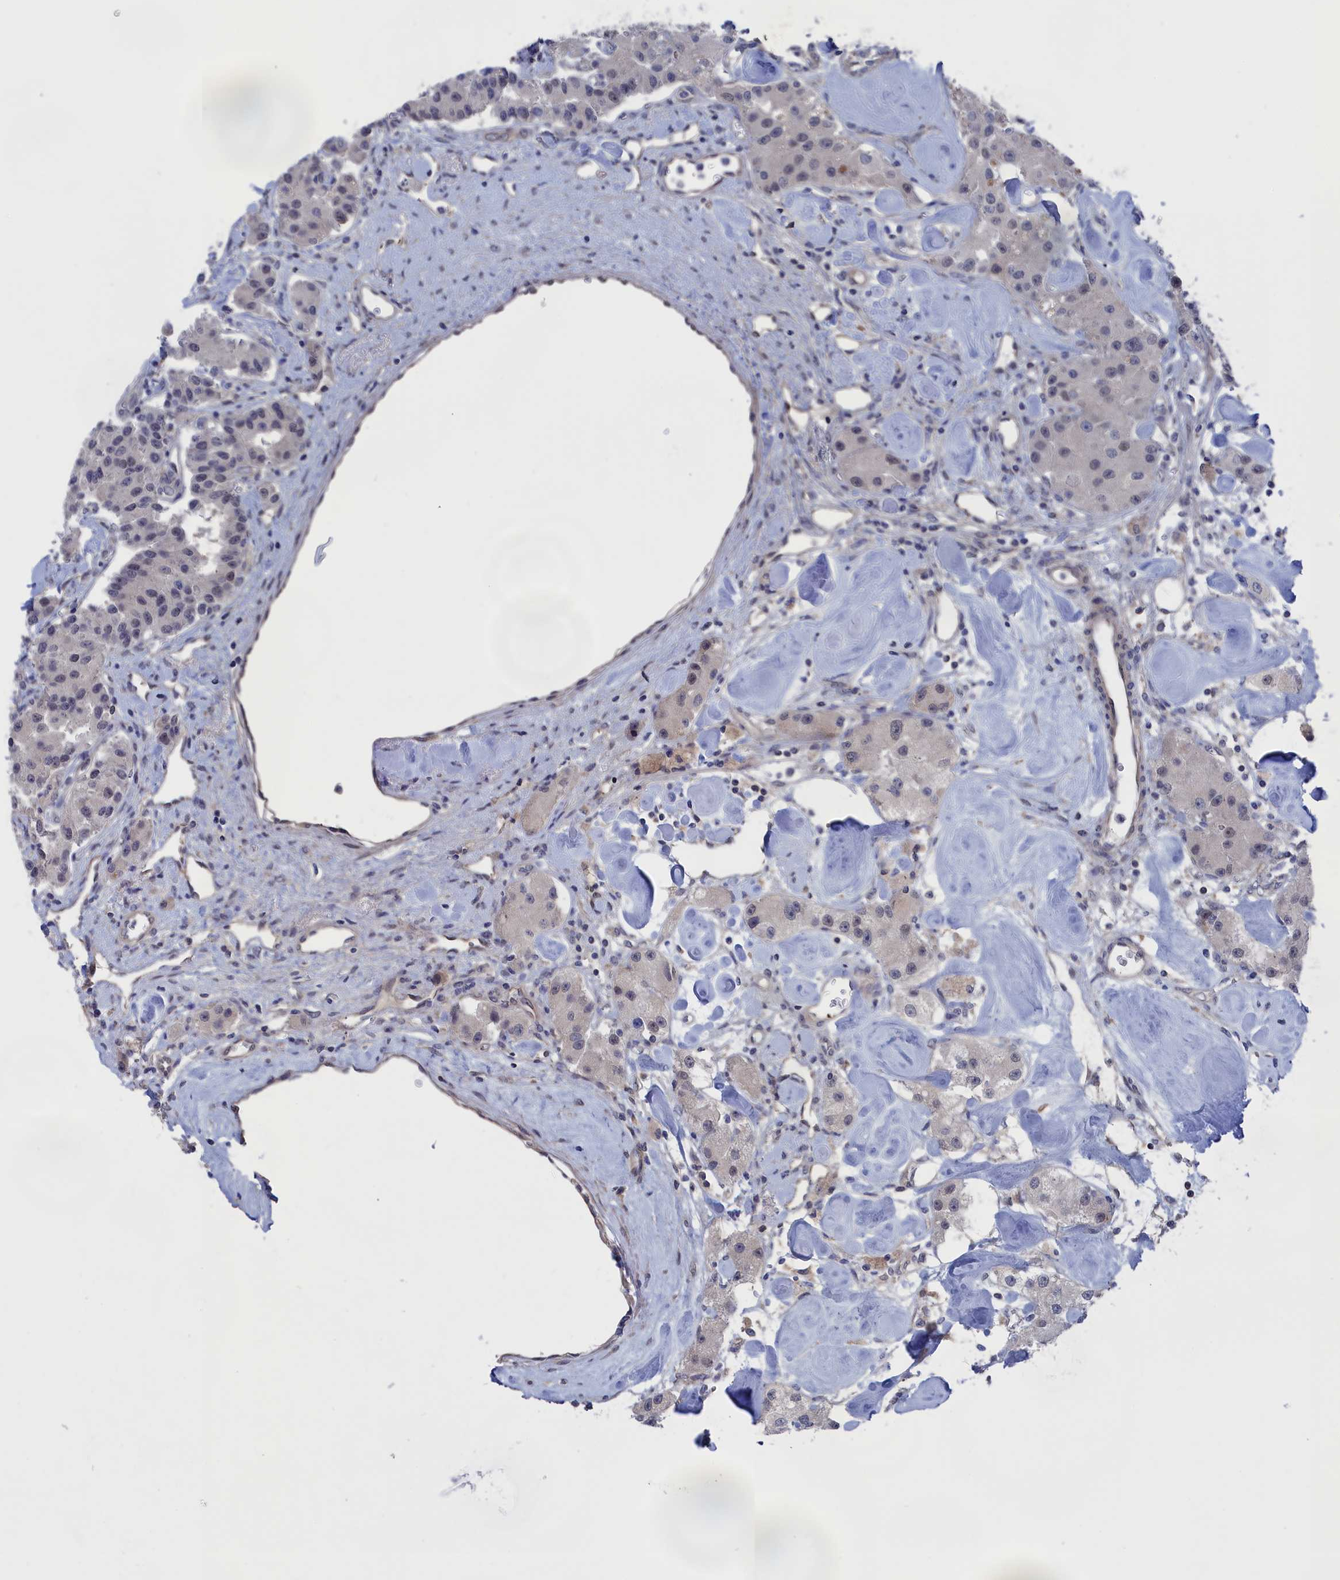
{"staining": {"intensity": "weak", "quantity": "<25%", "location": "nuclear"}, "tissue": "carcinoid", "cell_type": "Tumor cells", "image_type": "cancer", "snomed": [{"axis": "morphology", "description": "Carcinoid, malignant, NOS"}, {"axis": "topography", "description": "Pancreas"}], "caption": "Image shows no significant protein expression in tumor cells of carcinoid (malignant).", "gene": "NUTF2", "patient": {"sex": "male", "age": 41}}